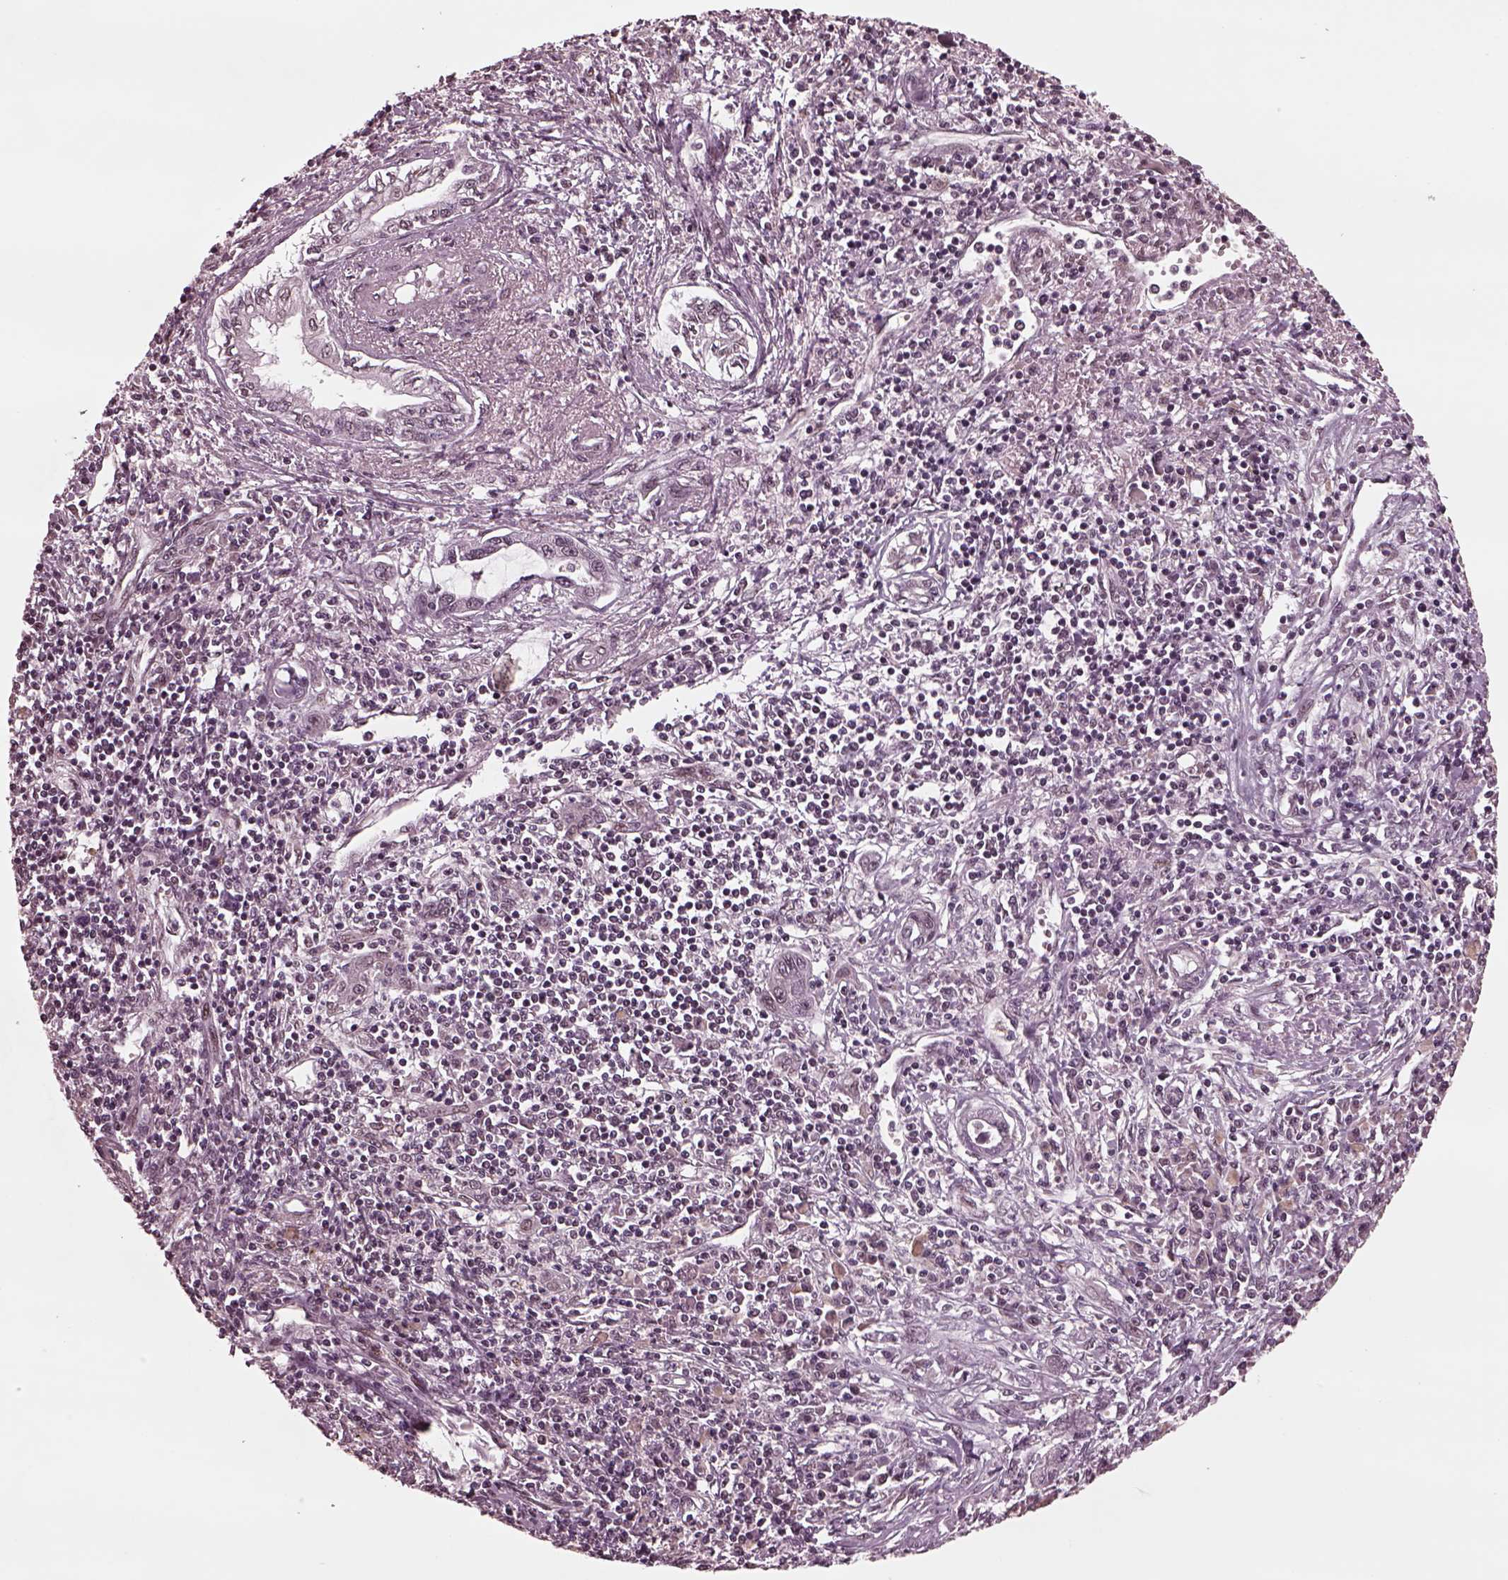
{"staining": {"intensity": "negative", "quantity": "none", "location": "none"}, "tissue": "liver cancer", "cell_type": "Tumor cells", "image_type": "cancer", "snomed": [{"axis": "morphology", "description": "Cholangiocarcinoma"}, {"axis": "topography", "description": "Liver"}], "caption": "Tumor cells are negative for protein expression in human liver cancer (cholangiocarcinoma).", "gene": "NAP1L5", "patient": {"sex": "male", "age": 58}}